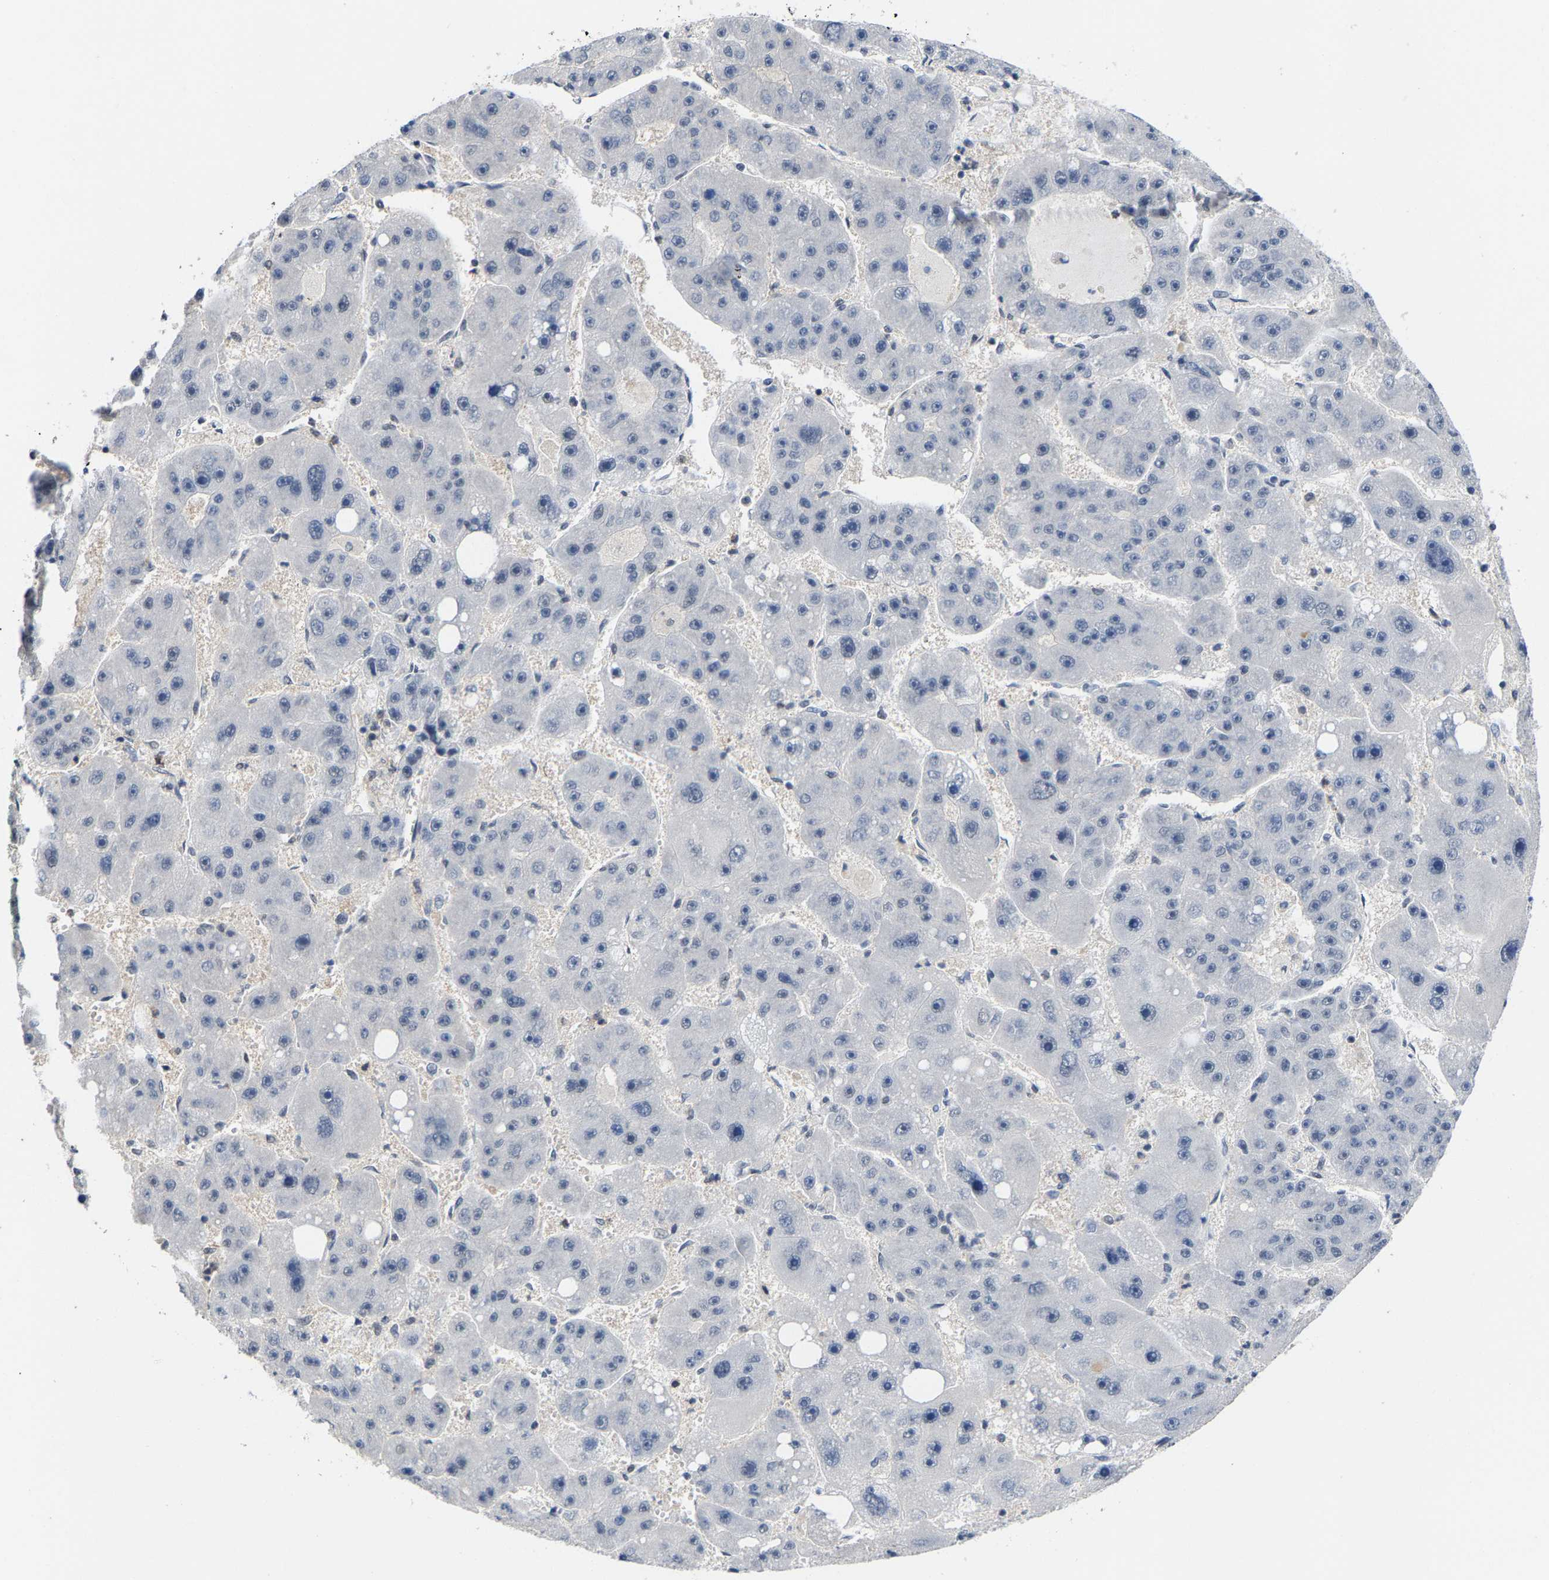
{"staining": {"intensity": "negative", "quantity": "none", "location": "none"}, "tissue": "liver cancer", "cell_type": "Tumor cells", "image_type": "cancer", "snomed": [{"axis": "morphology", "description": "Carcinoma, Hepatocellular, NOS"}, {"axis": "topography", "description": "Liver"}], "caption": "This is a micrograph of IHC staining of liver cancer, which shows no staining in tumor cells.", "gene": "FGD3", "patient": {"sex": "female", "age": 61}}